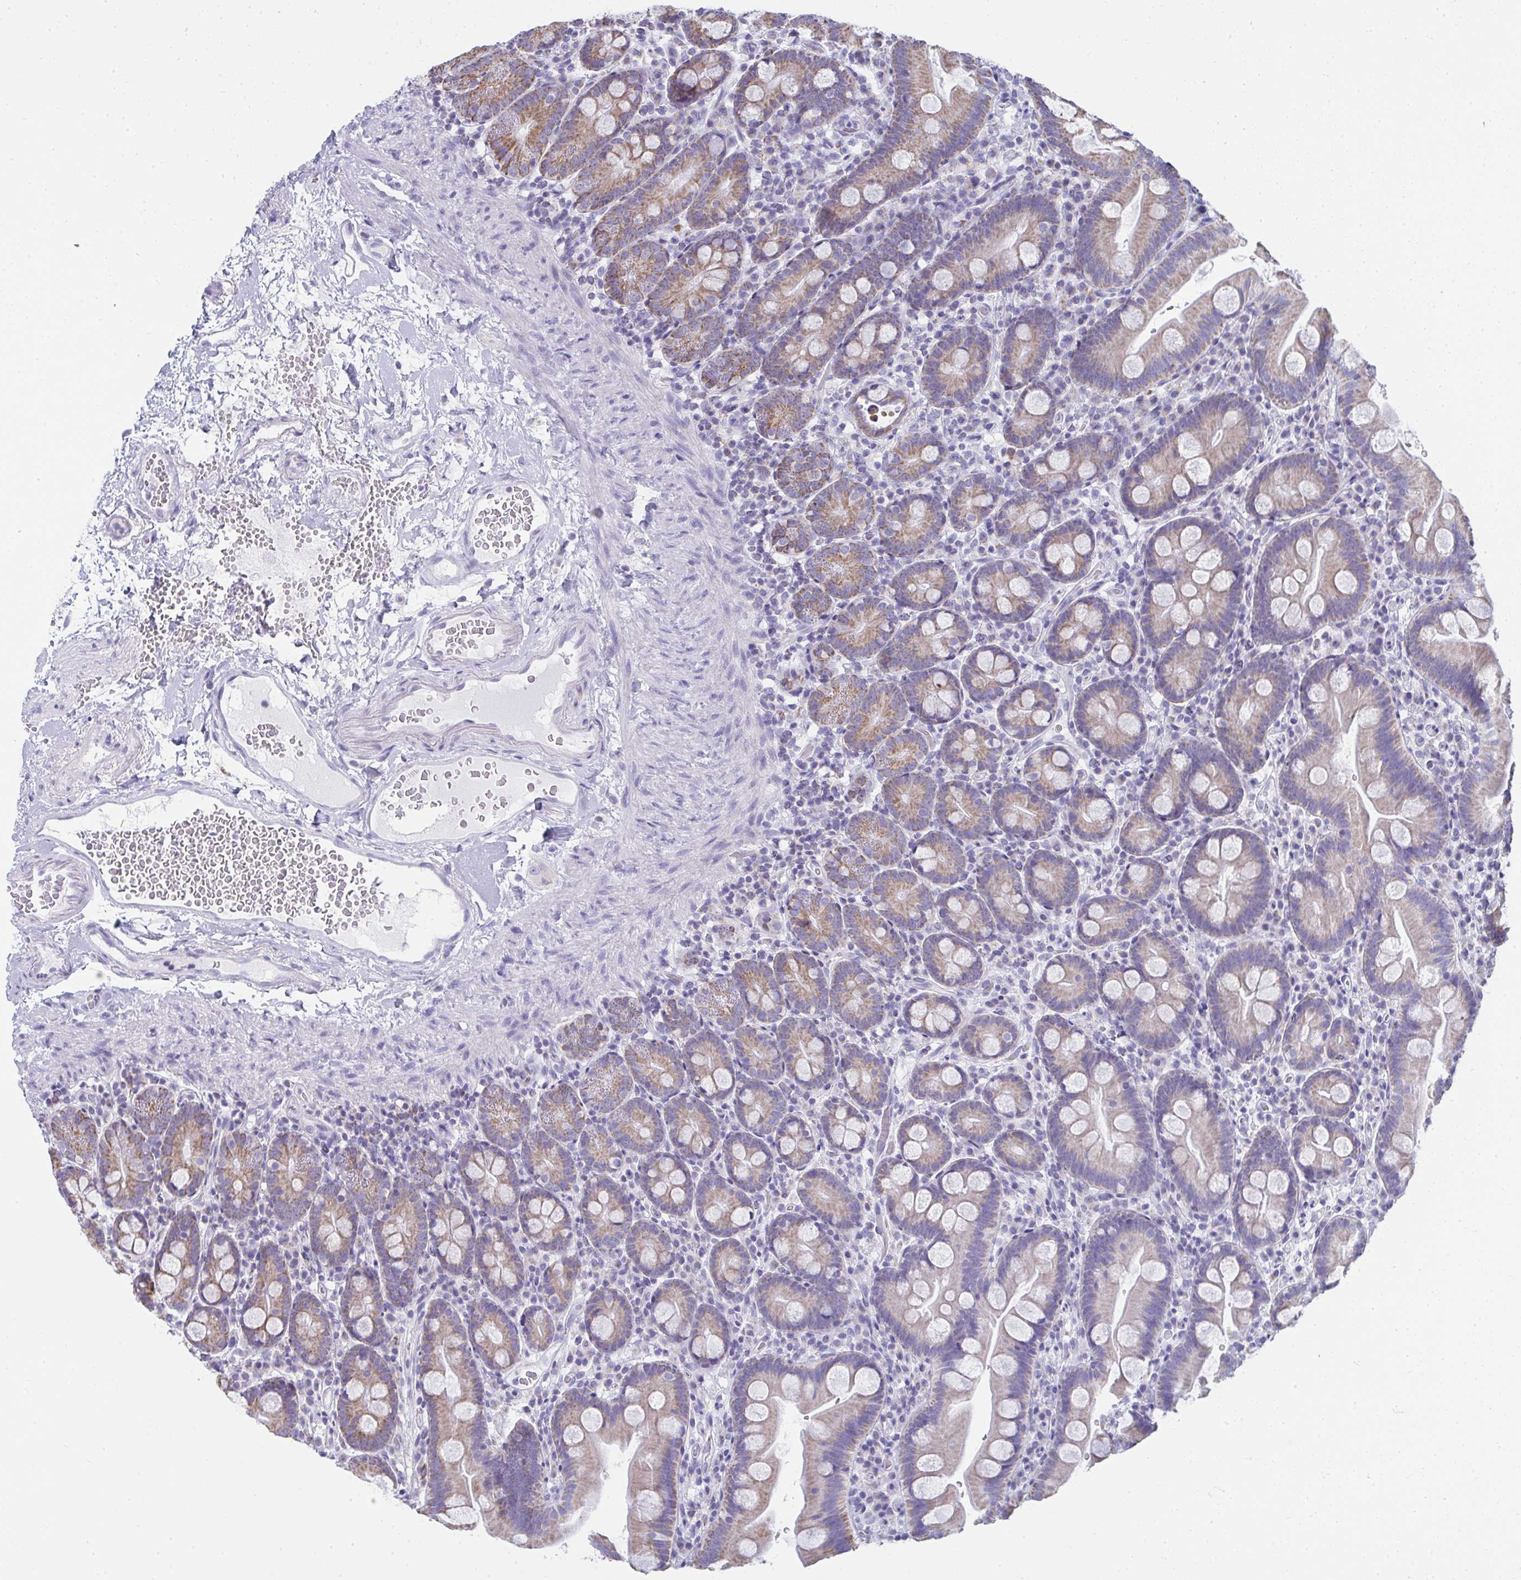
{"staining": {"intensity": "moderate", "quantity": ">75%", "location": "cytoplasmic/membranous"}, "tissue": "small intestine", "cell_type": "Glandular cells", "image_type": "normal", "snomed": [{"axis": "morphology", "description": "Normal tissue, NOS"}, {"axis": "topography", "description": "Small intestine"}], "caption": "Small intestine stained for a protein (brown) exhibits moderate cytoplasmic/membranous positive expression in approximately >75% of glandular cells.", "gene": "SLC6A1", "patient": {"sex": "female", "age": 68}}